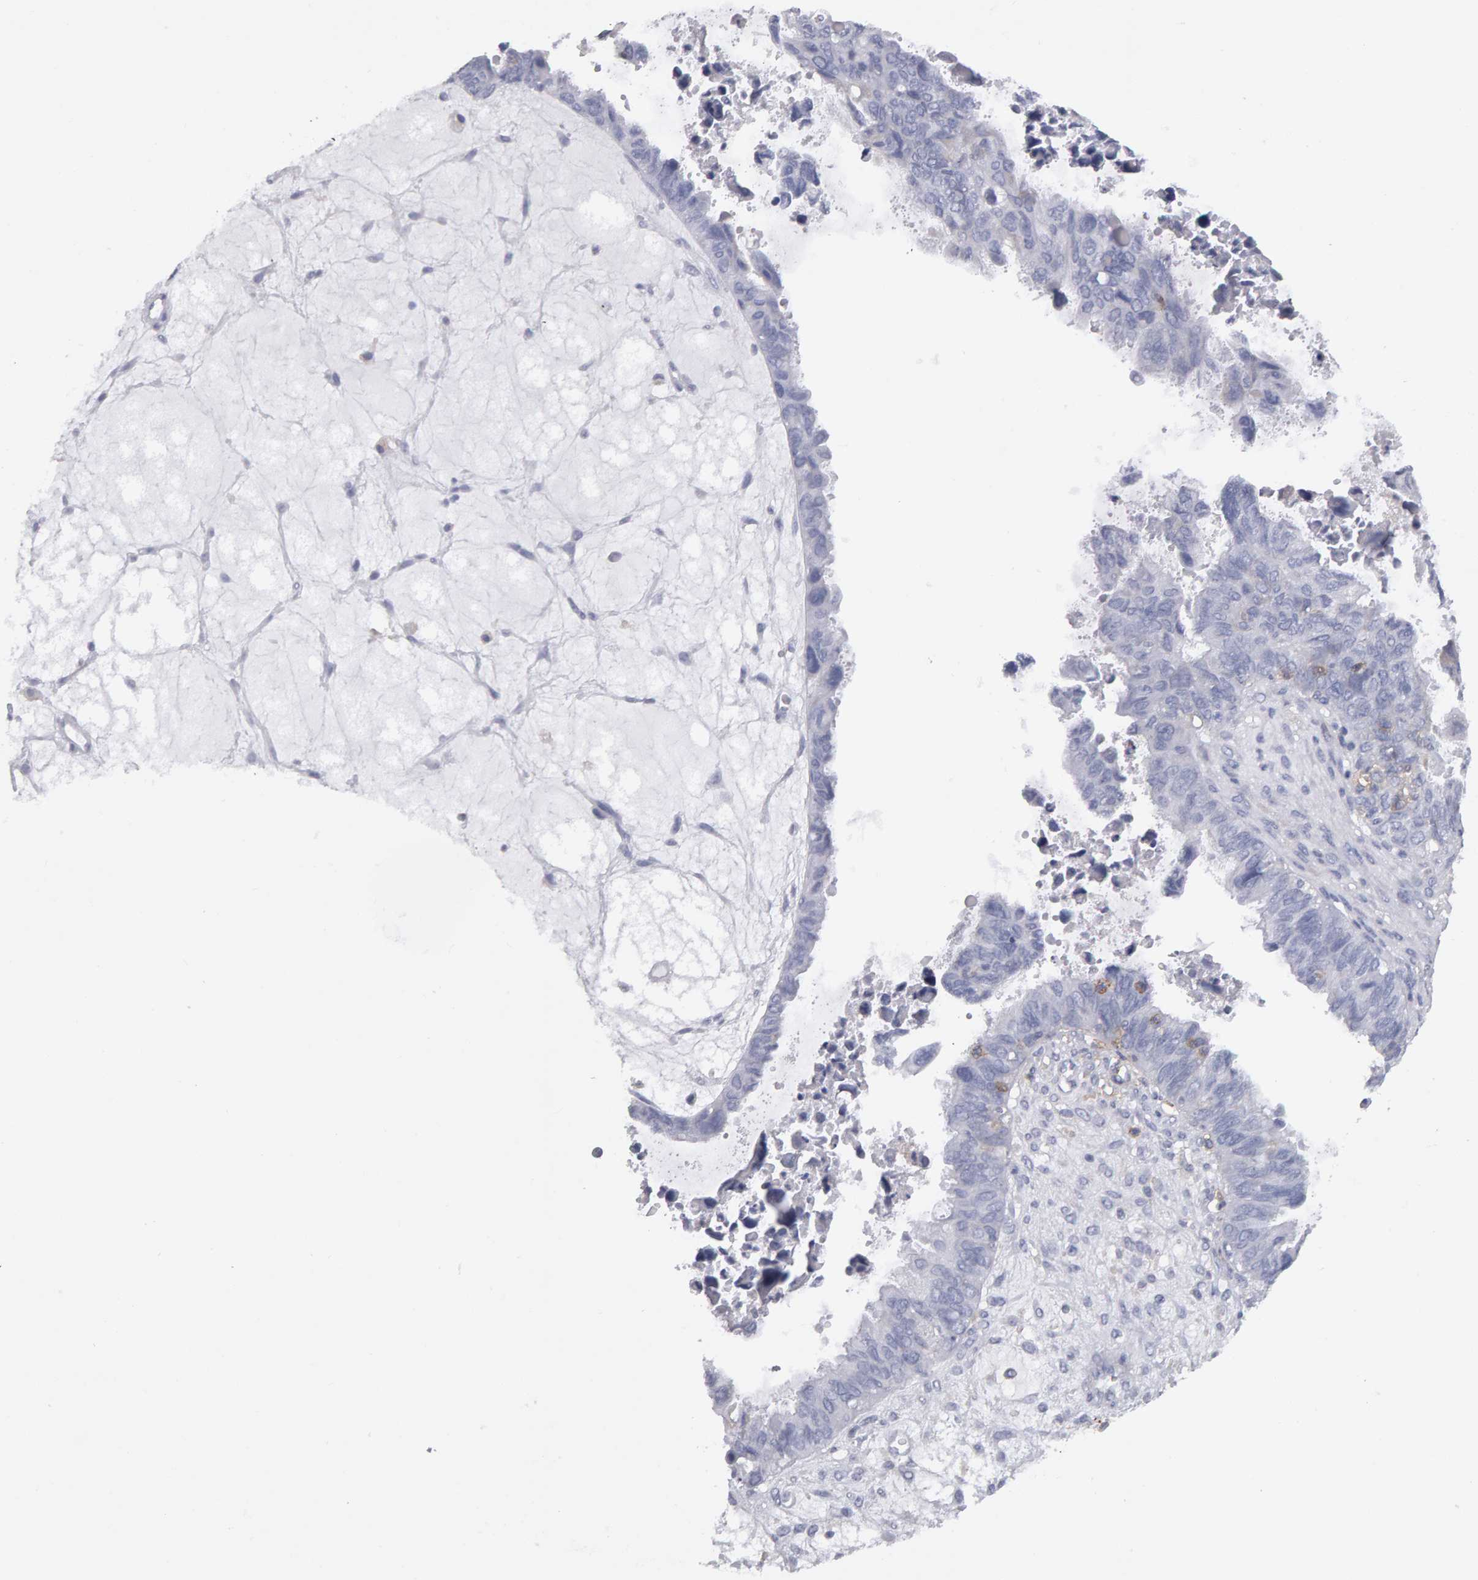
{"staining": {"intensity": "negative", "quantity": "none", "location": "none"}, "tissue": "ovarian cancer", "cell_type": "Tumor cells", "image_type": "cancer", "snomed": [{"axis": "morphology", "description": "Cystadenocarcinoma, serous, NOS"}, {"axis": "topography", "description": "Ovary"}], "caption": "IHC of human ovarian cancer reveals no positivity in tumor cells.", "gene": "CD38", "patient": {"sex": "female", "age": 79}}